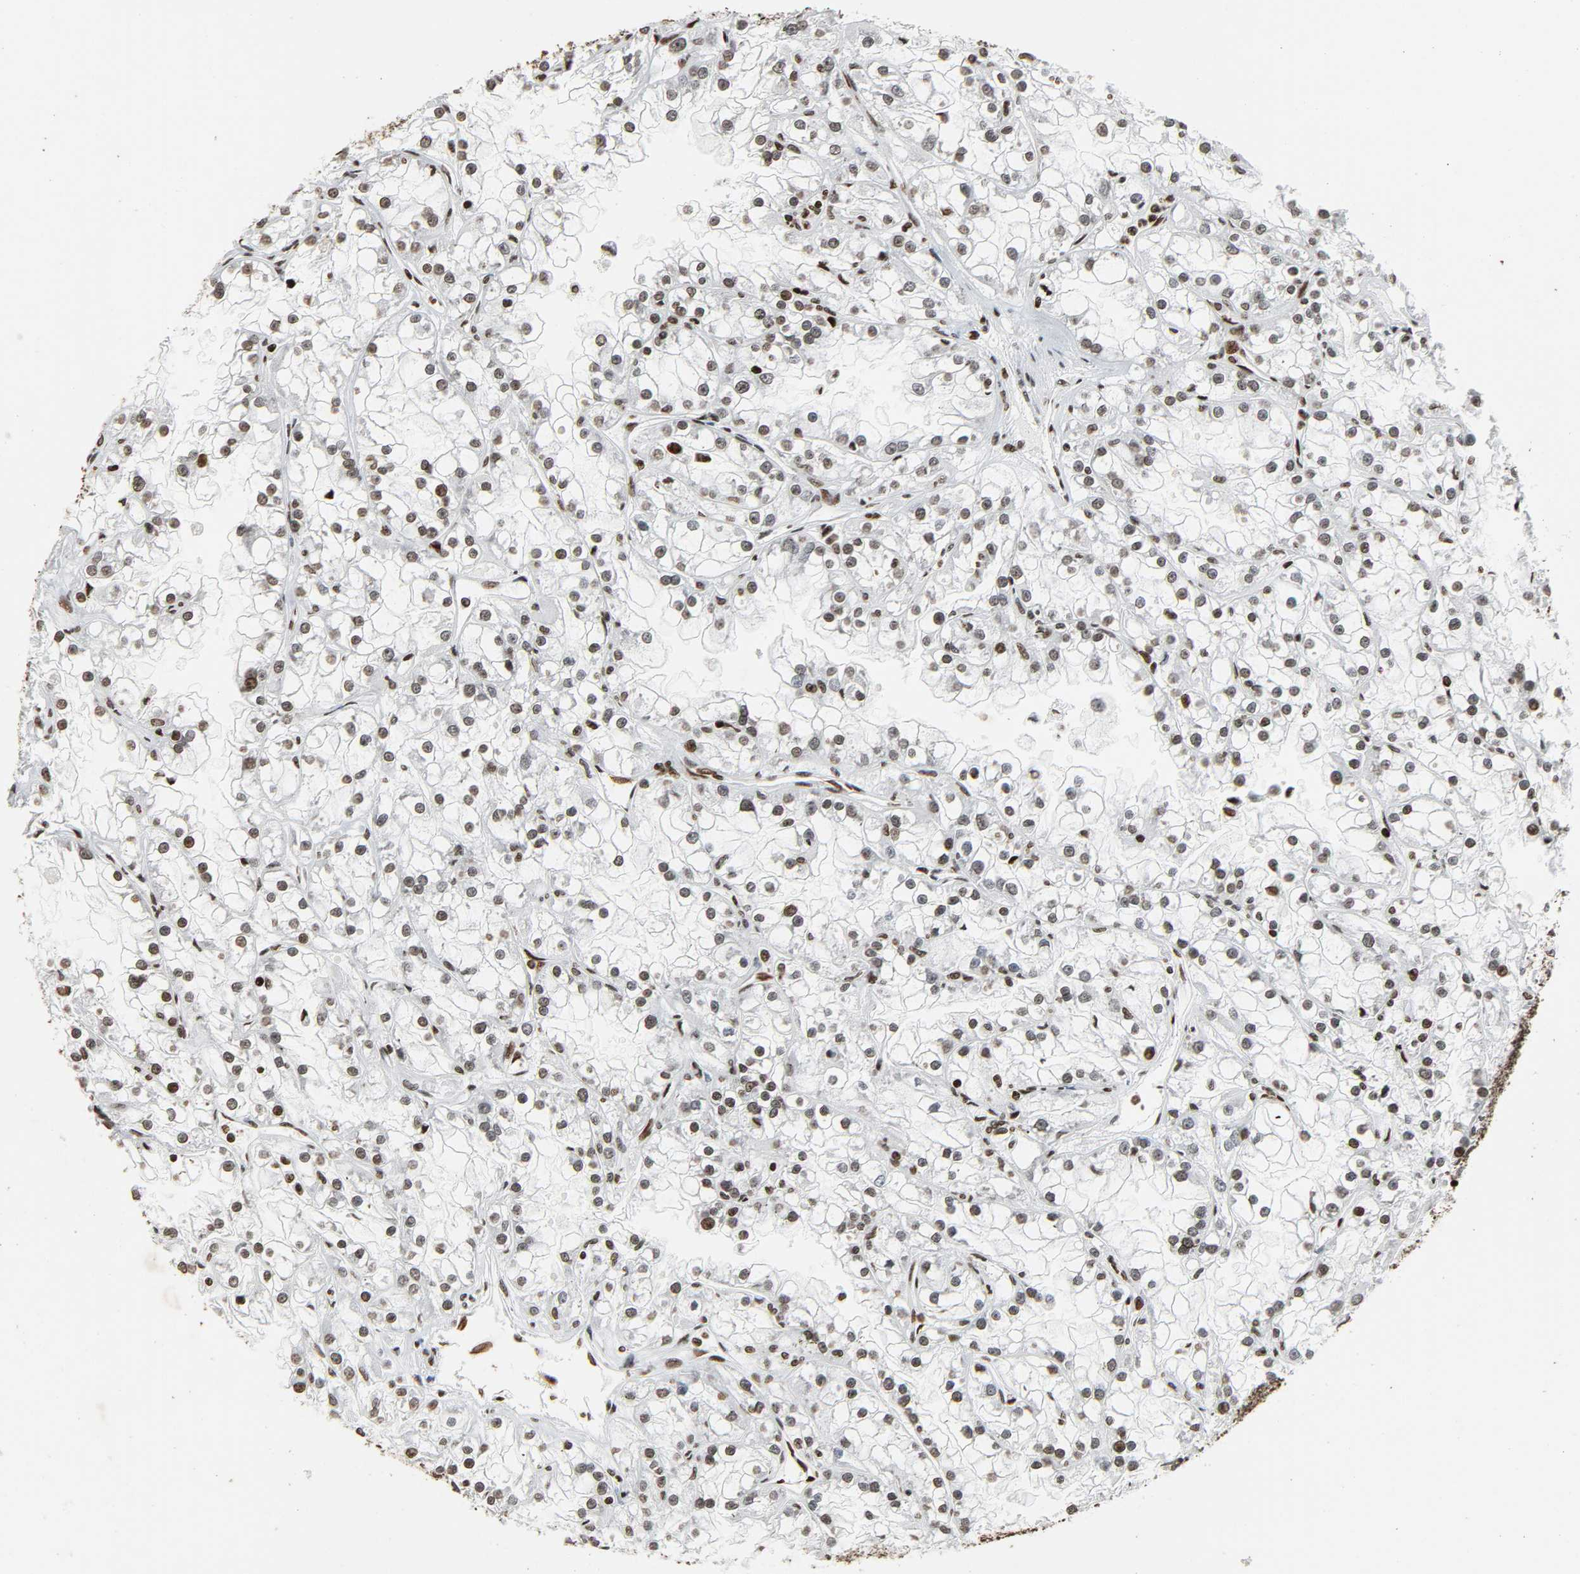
{"staining": {"intensity": "moderate", "quantity": ">75%", "location": "nuclear"}, "tissue": "renal cancer", "cell_type": "Tumor cells", "image_type": "cancer", "snomed": [{"axis": "morphology", "description": "Adenocarcinoma, NOS"}, {"axis": "topography", "description": "Kidney"}], "caption": "Immunohistochemistry (IHC) of human renal cancer exhibits medium levels of moderate nuclear staining in about >75% of tumor cells.", "gene": "RXRA", "patient": {"sex": "female", "age": 52}}